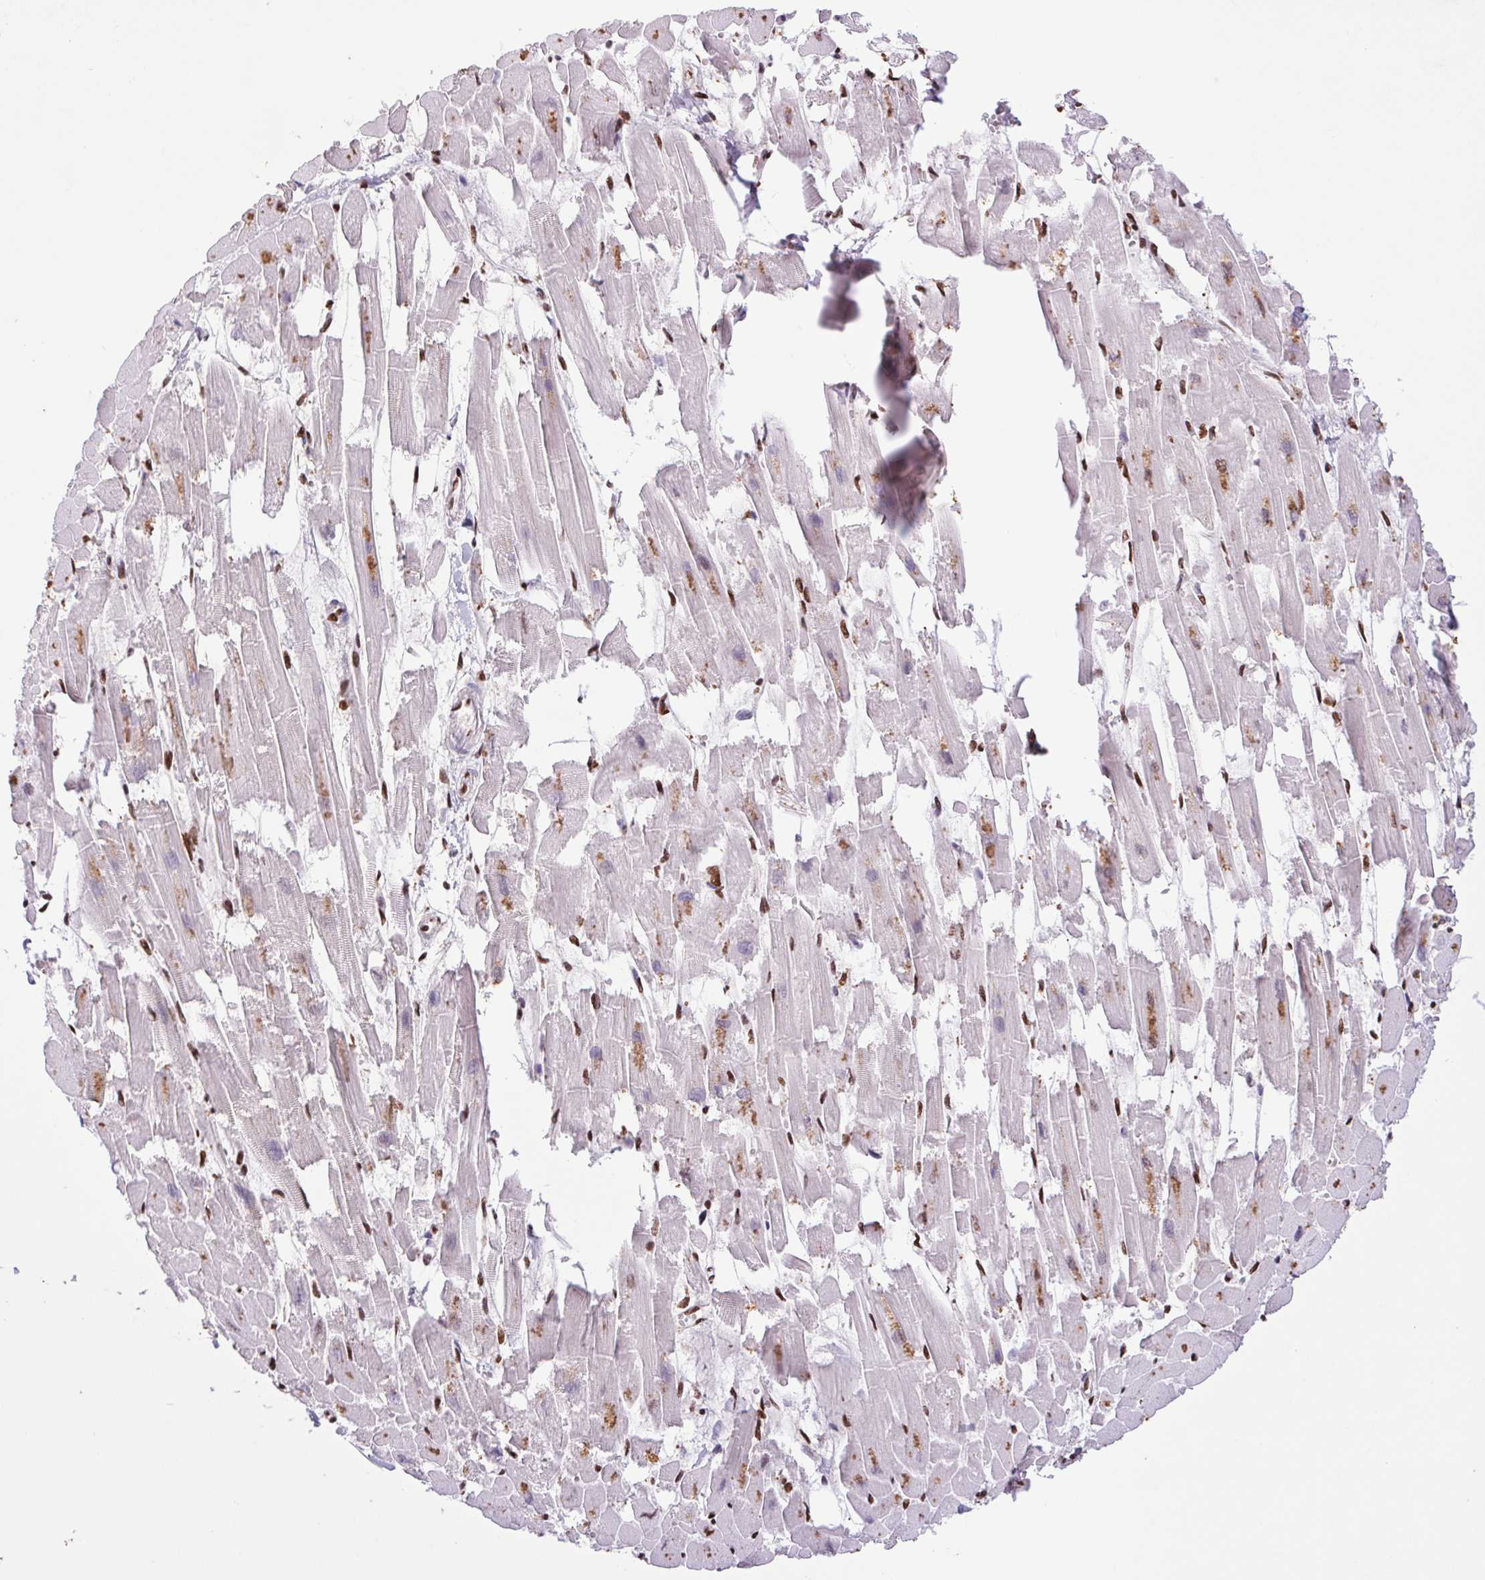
{"staining": {"intensity": "strong", "quantity": "25%-75%", "location": "nuclear"}, "tissue": "heart muscle", "cell_type": "Cardiomyocytes", "image_type": "normal", "snomed": [{"axis": "morphology", "description": "Normal tissue, NOS"}, {"axis": "topography", "description": "Heart"}], "caption": "Unremarkable heart muscle shows strong nuclear staining in approximately 25%-75% of cardiomyocytes.", "gene": "LDLRAD4", "patient": {"sex": "female", "age": 52}}